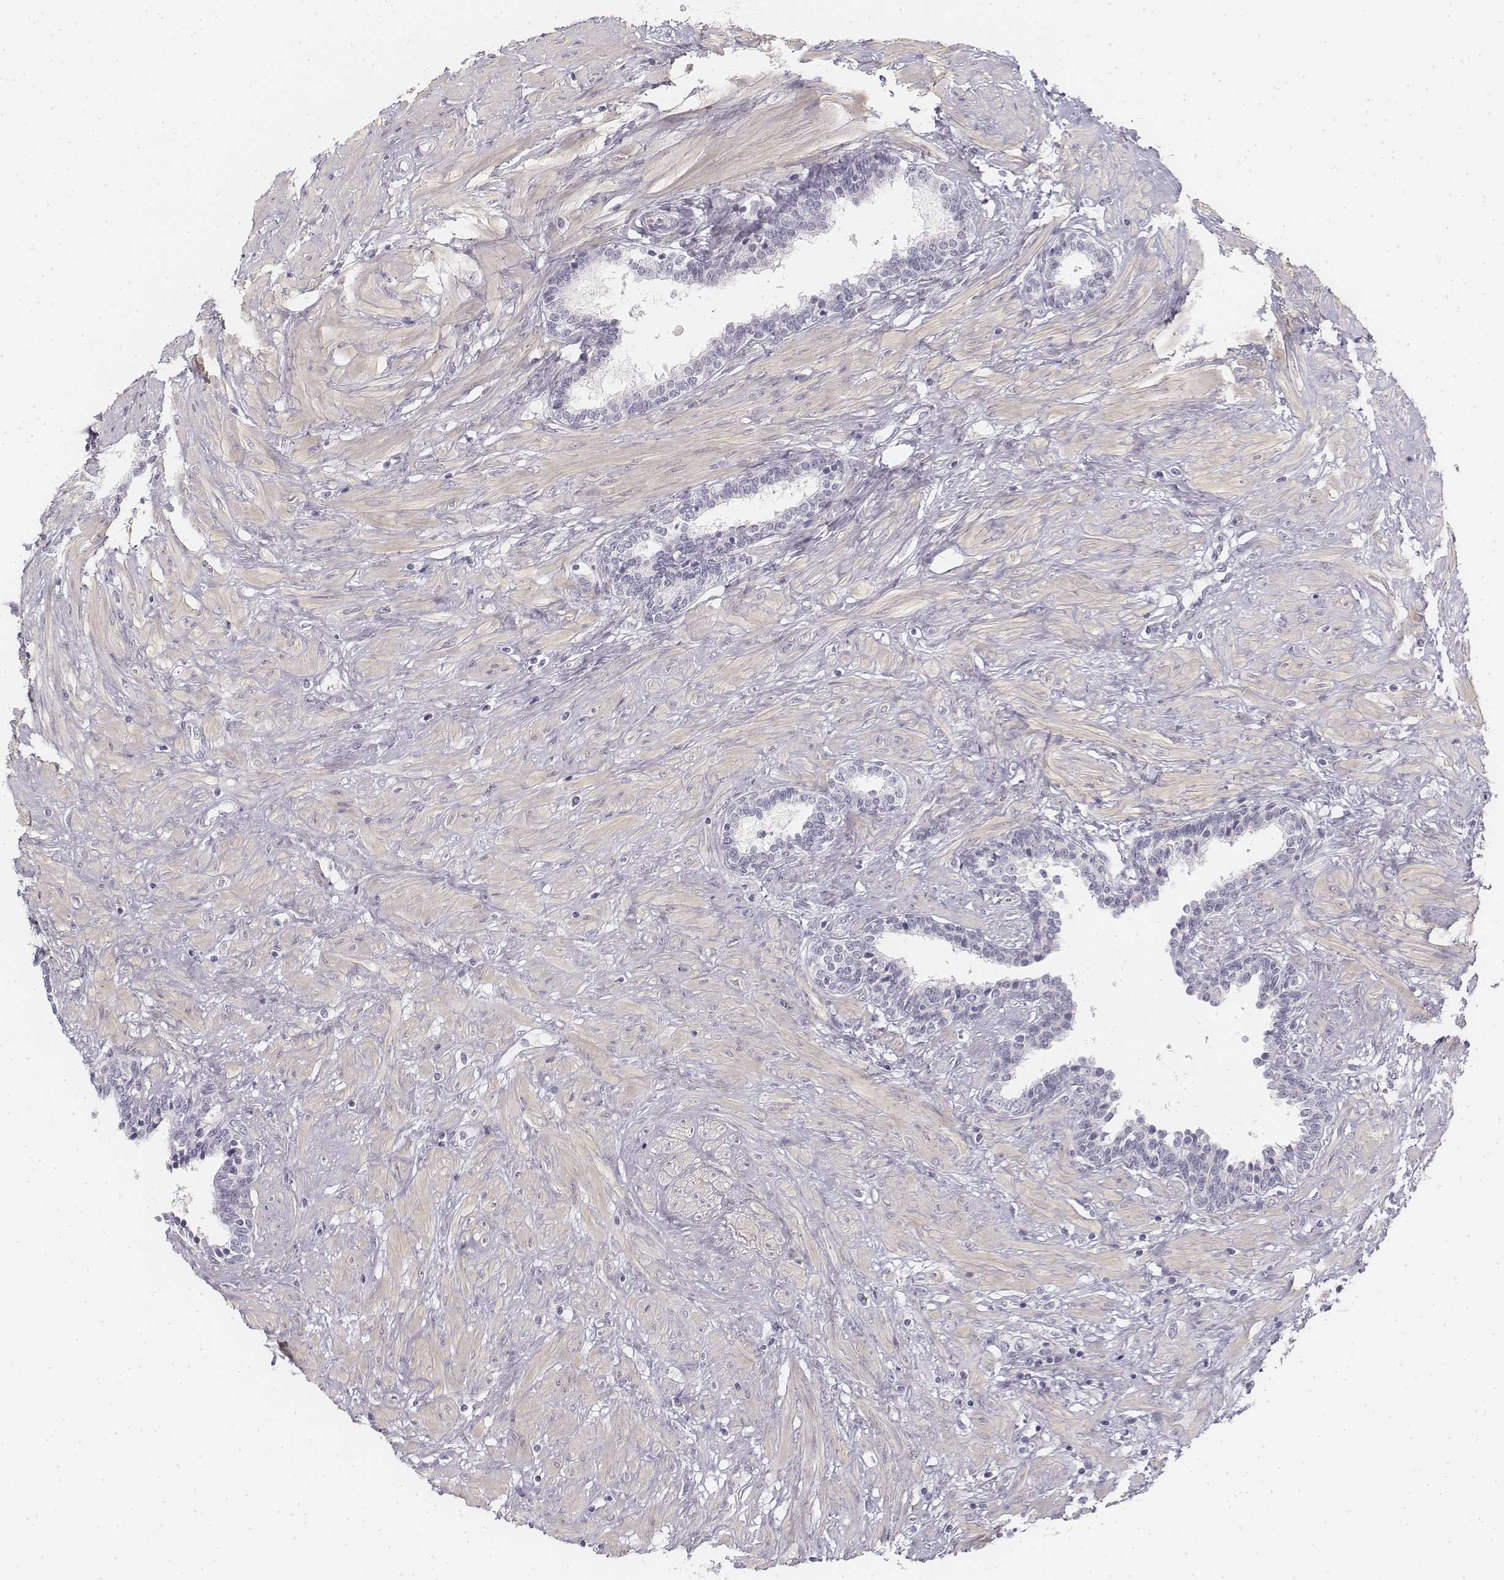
{"staining": {"intensity": "negative", "quantity": "none", "location": "none"}, "tissue": "prostate", "cell_type": "Glandular cells", "image_type": "normal", "snomed": [{"axis": "morphology", "description": "Normal tissue, NOS"}, {"axis": "topography", "description": "Prostate"}], "caption": "DAB (3,3'-diaminobenzidine) immunohistochemical staining of unremarkable human prostate shows no significant staining in glandular cells. Brightfield microscopy of immunohistochemistry (IHC) stained with DAB (3,3'-diaminobenzidine) (brown) and hematoxylin (blue), captured at high magnification.", "gene": "KRT25", "patient": {"sex": "male", "age": 55}}